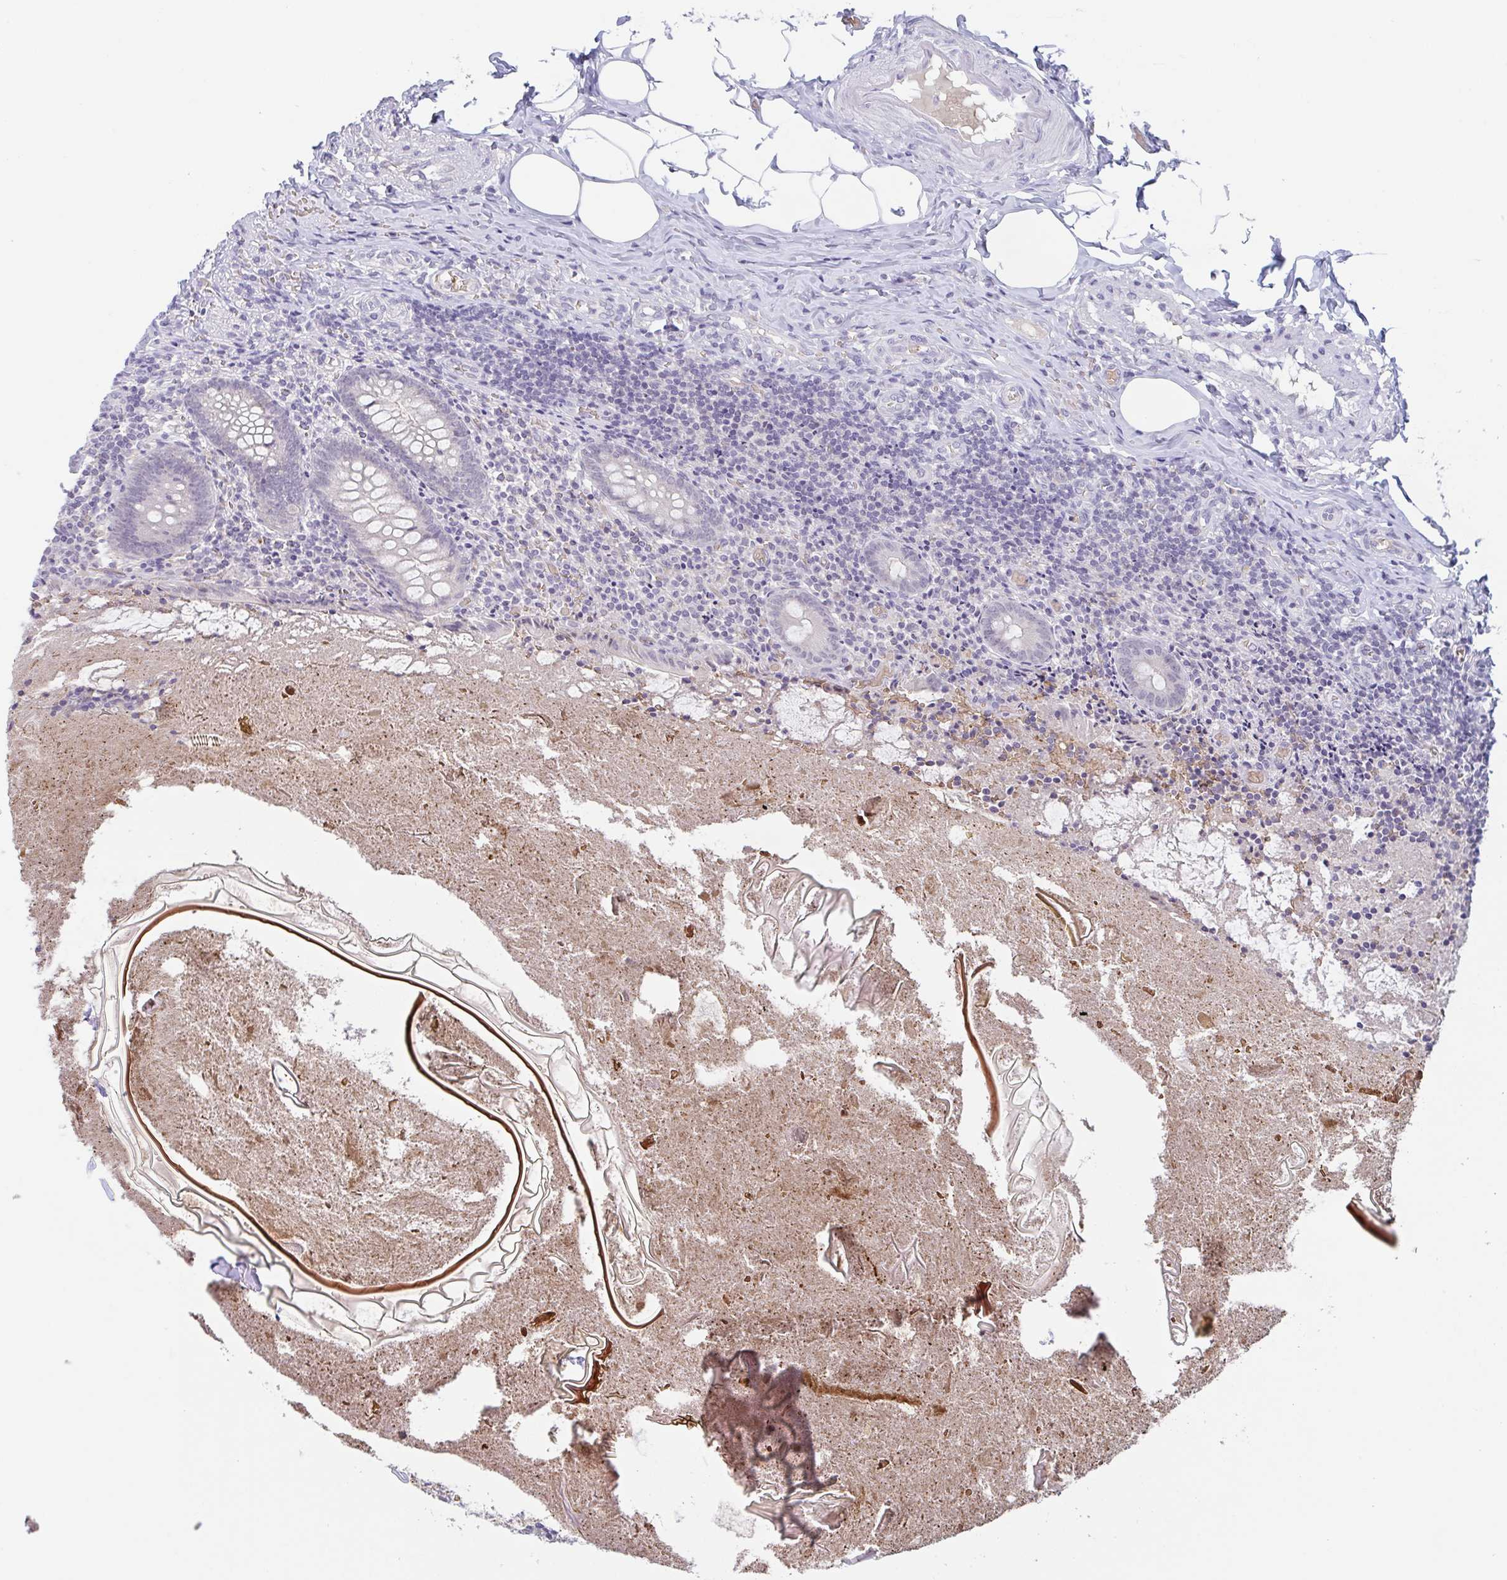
{"staining": {"intensity": "negative", "quantity": "none", "location": "none"}, "tissue": "appendix", "cell_type": "Glandular cells", "image_type": "normal", "snomed": [{"axis": "morphology", "description": "Normal tissue, NOS"}, {"axis": "topography", "description": "Appendix"}], "caption": "An IHC photomicrograph of unremarkable appendix is shown. There is no staining in glandular cells of appendix. (Stains: DAB (3,3'-diaminobenzidine) IHC with hematoxylin counter stain, Microscopy: brightfield microscopy at high magnification).", "gene": "RHAG", "patient": {"sex": "female", "age": 17}}